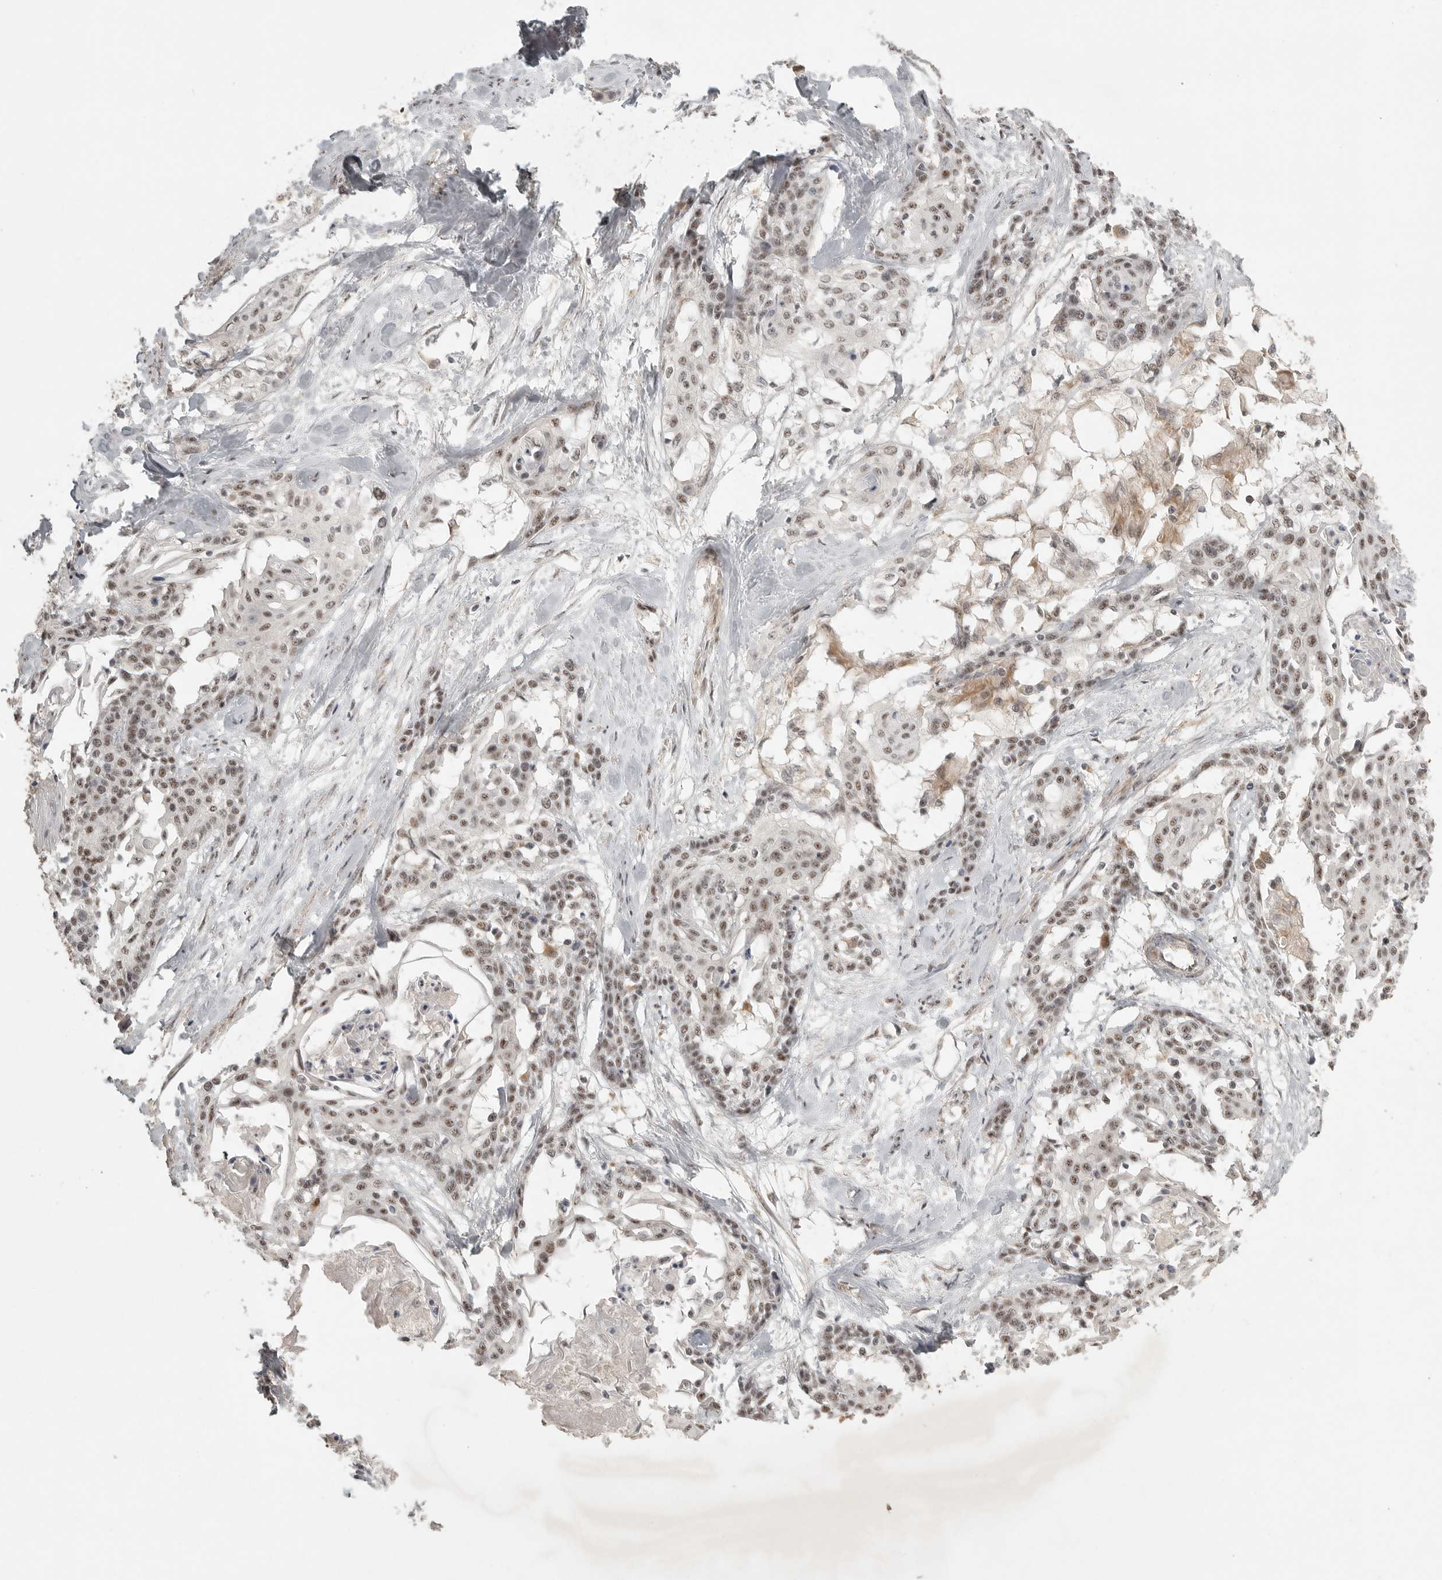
{"staining": {"intensity": "moderate", "quantity": ">75%", "location": "nuclear"}, "tissue": "cervical cancer", "cell_type": "Tumor cells", "image_type": "cancer", "snomed": [{"axis": "morphology", "description": "Squamous cell carcinoma, NOS"}, {"axis": "topography", "description": "Cervix"}], "caption": "Protein staining reveals moderate nuclear staining in about >75% of tumor cells in cervical cancer (squamous cell carcinoma).", "gene": "POMP", "patient": {"sex": "female", "age": 57}}